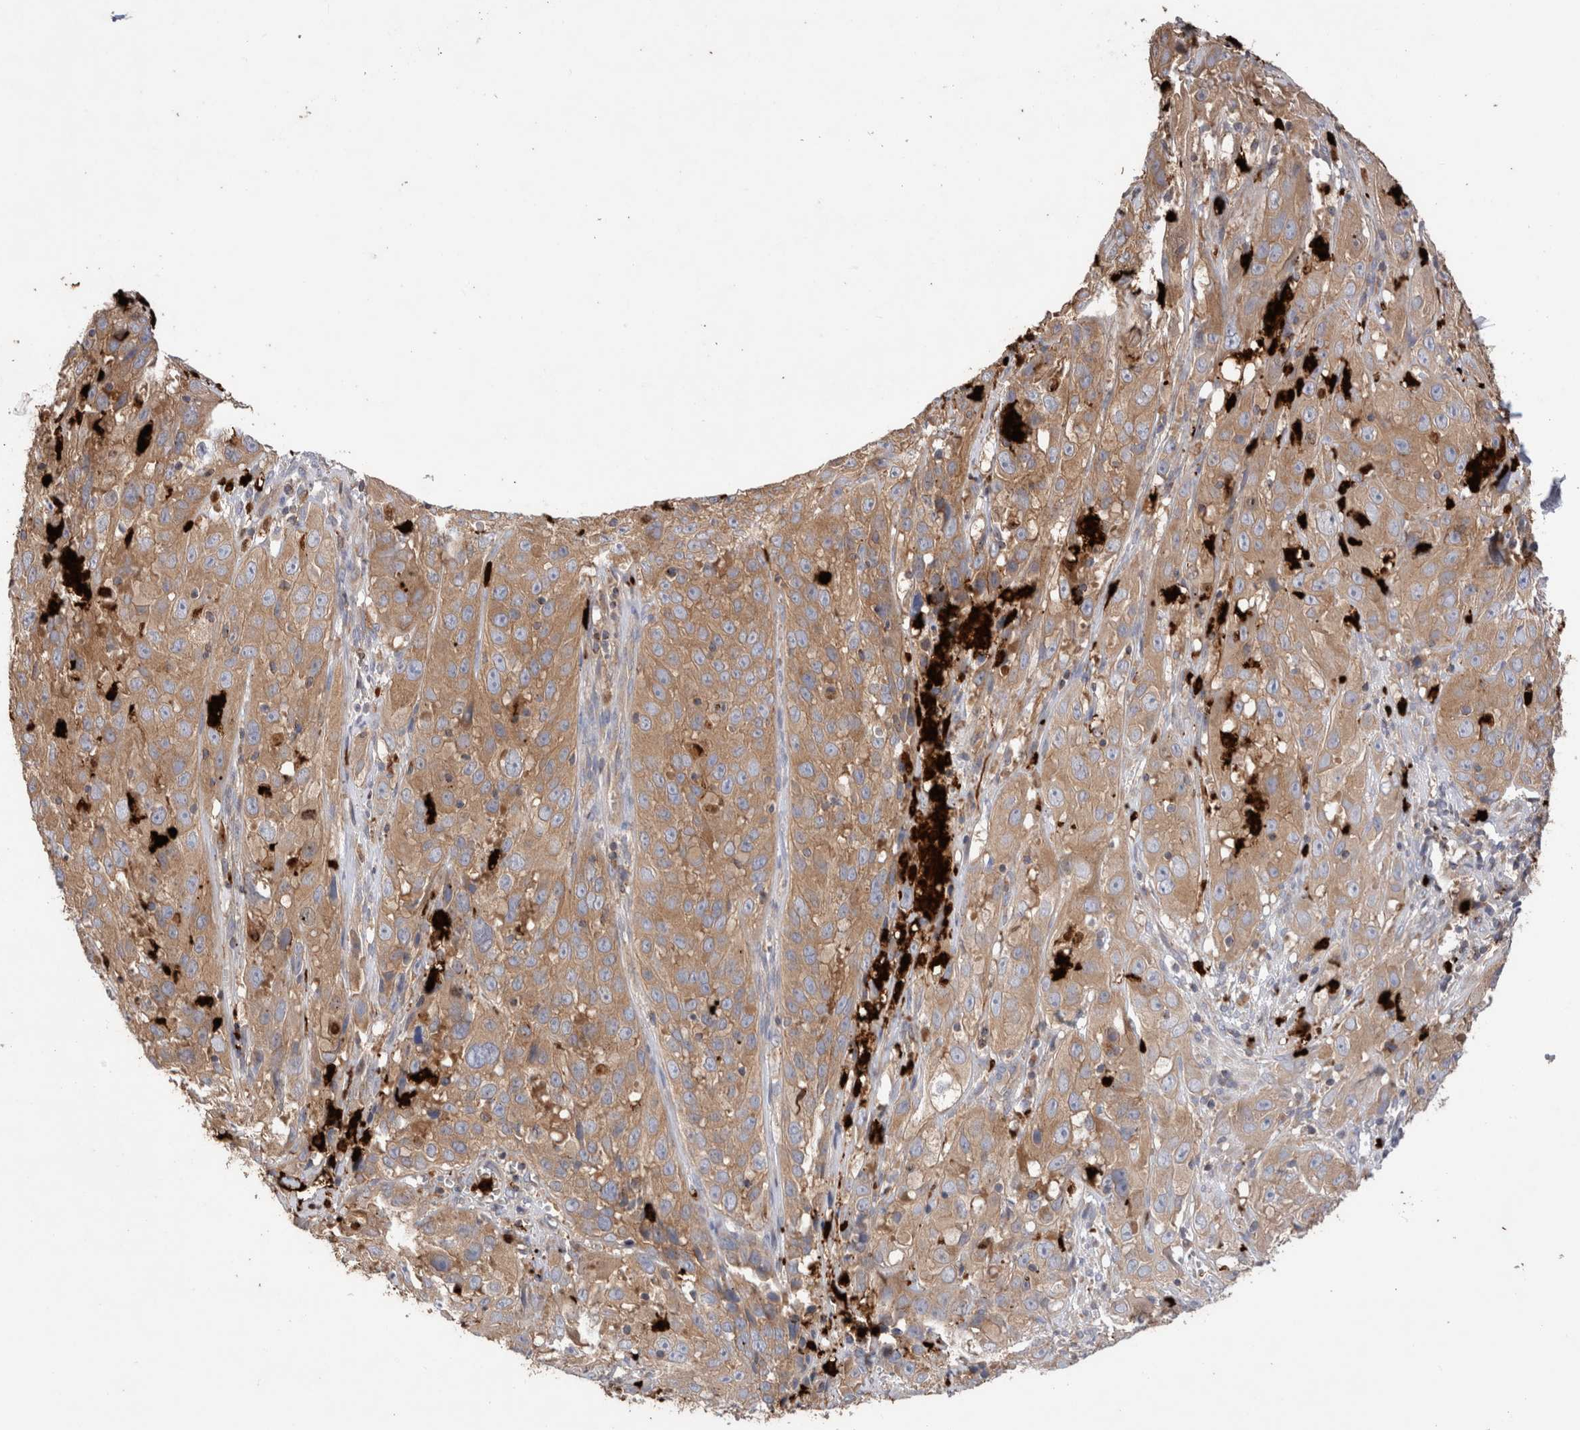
{"staining": {"intensity": "moderate", "quantity": ">75%", "location": "cytoplasmic/membranous"}, "tissue": "cervical cancer", "cell_type": "Tumor cells", "image_type": "cancer", "snomed": [{"axis": "morphology", "description": "Squamous cell carcinoma, NOS"}, {"axis": "topography", "description": "Cervix"}], "caption": "Moderate cytoplasmic/membranous staining for a protein is present in about >75% of tumor cells of squamous cell carcinoma (cervical) using immunohistochemistry.", "gene": "NXT2", "patient": {"sex": "female", "age": 32}}